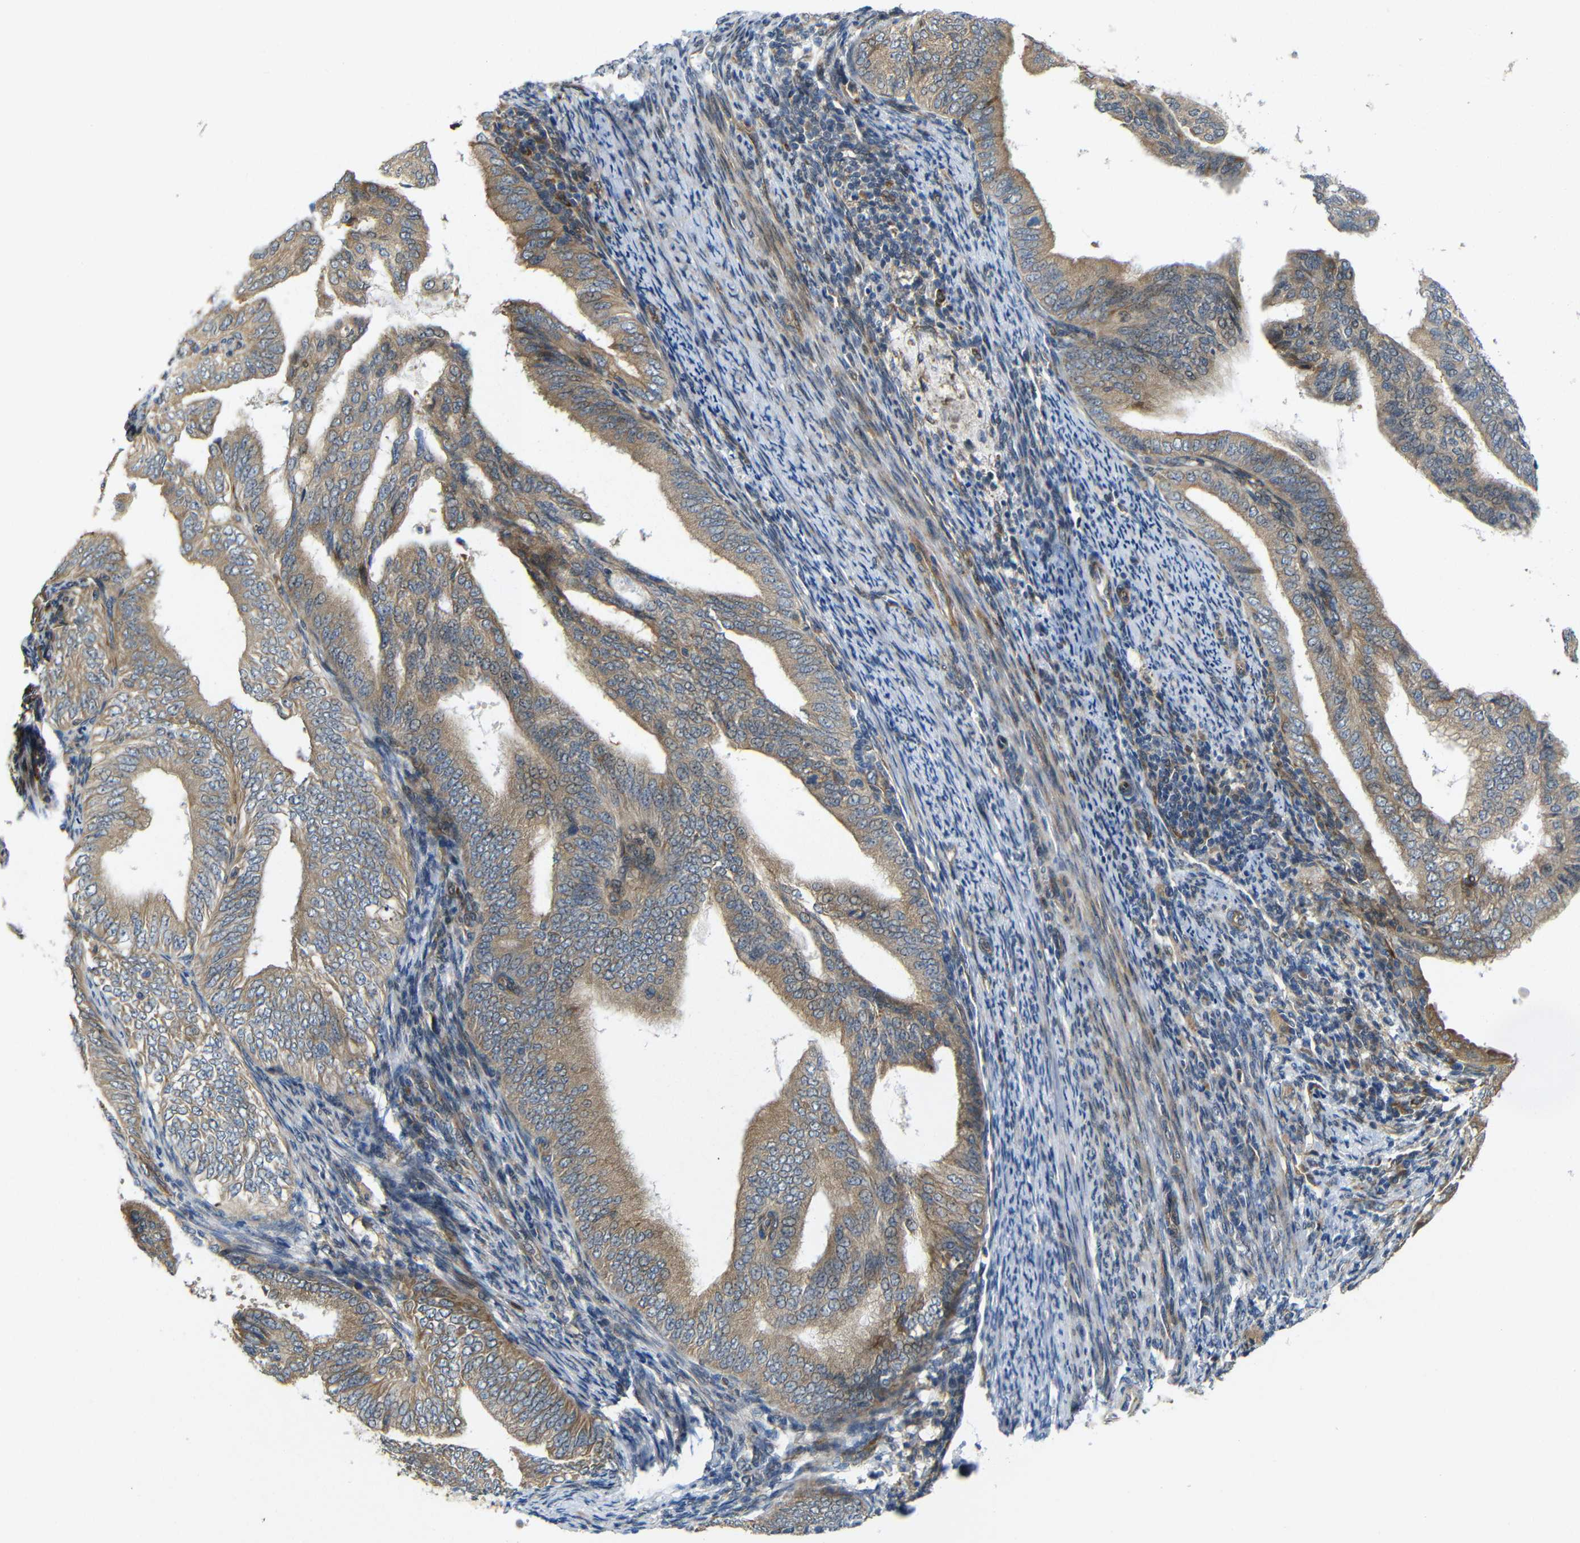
{"staining": {"intensity": "moderate", "quantity": ">75%", "location": "cytoplasmic/membranous"}, "tissue": "endometrial cancer", "cell_type": "Tumor cells", "image_type": "cancer", "snomed": [{"axis": "morphology", "description": "Adenocarcinoma, NOS"}, {"axis": "topography", "description": "Endometrium"}], "caption": "The histopathology image exhibits immunohistochemical staining of adenocarcinoma (endometrial). There is moderate cytoplasmic/membranous staining is appreciated in approximately >75% of tumor cells. The protein of interest is stained brown, and the nuclei are stained in blue (DAB (3,3'-diaminobenzidine) IHC with brightfield microscopy, high magnification).", "gene": "P3H2", "patient": {"sex": "female", "age": 58}}